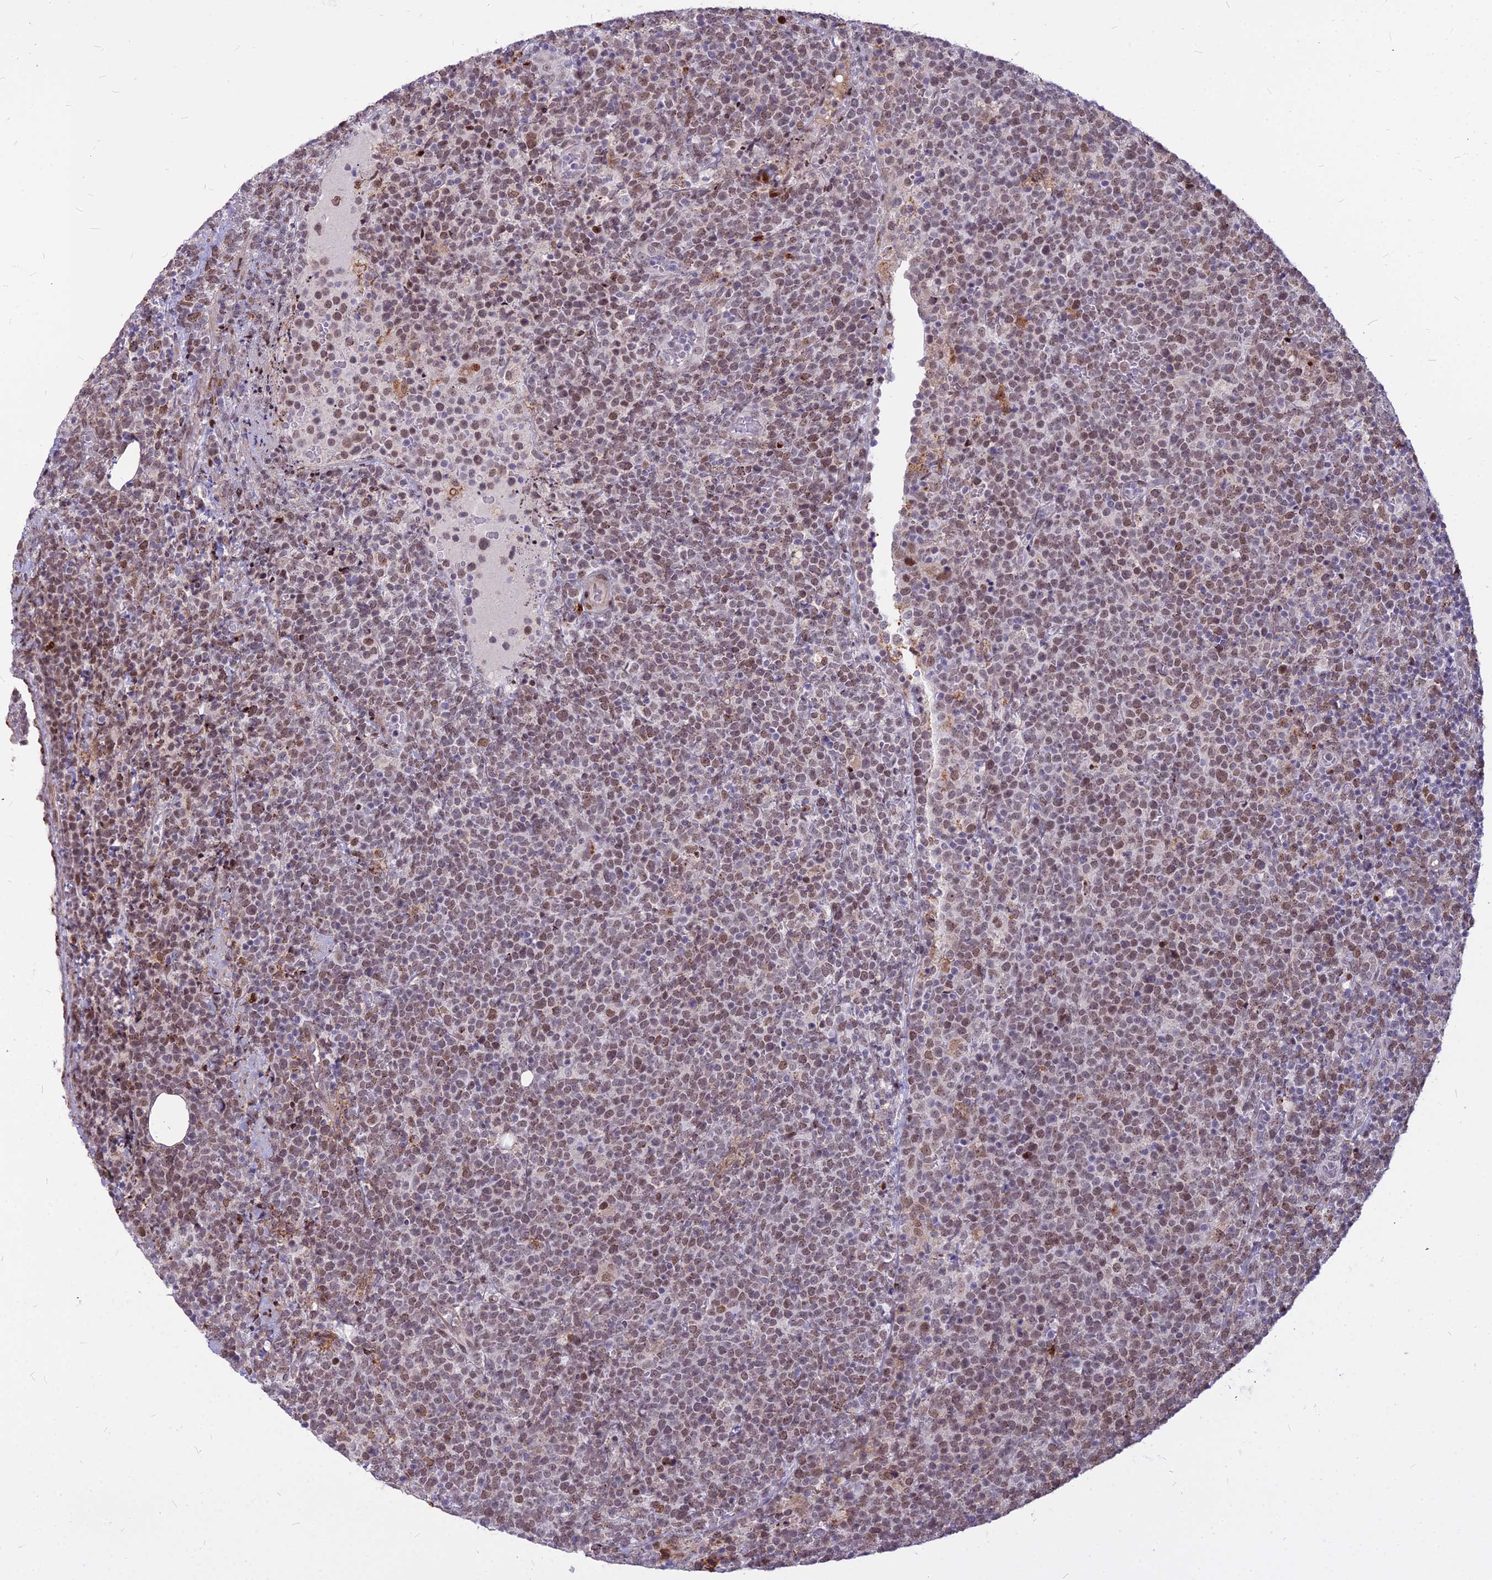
{"staining": {"intensity": "moderate", "quantity": ">75%", "location": "nuclear"}, "tissue": "lymphoma", "cell_type": "Tumor cells", "image_type": "cancer", "snomed": [{"axis": "morphology", "description": "Malignant lymphoma, non-Hodgkin's type, High grade"}, {"axis": "topography", "description": "Lymph node"}], "caption": "This micrograph reveals lymphoma stained with IHC to label a protein in brown. The nuclear of tumor cells show moderate positivity for the protein. Nuclei are counter-stained blue.", "gene": "ALG10", "patient": {"sex": "male", "age": 61}}